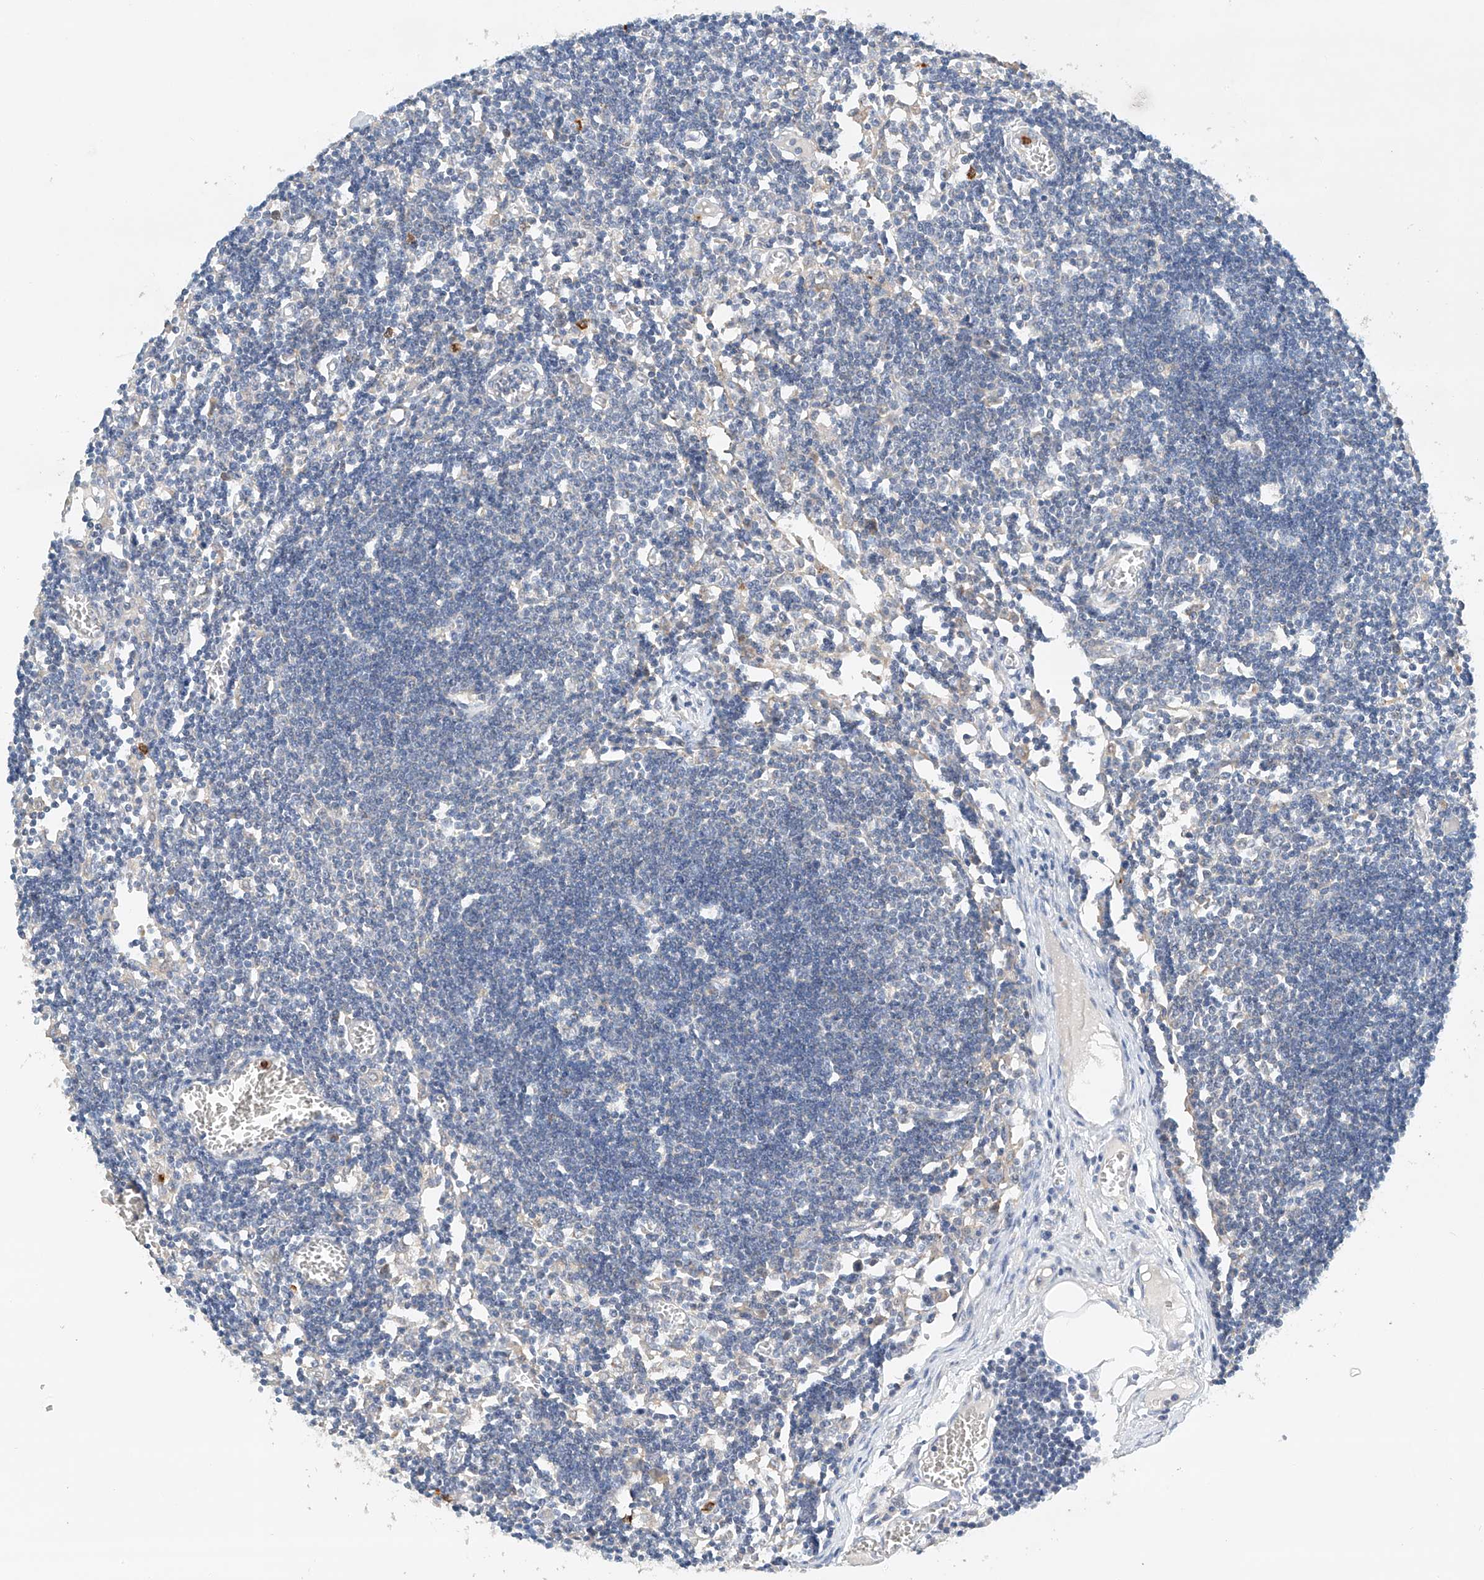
{"staining": {"intensity": "negative", "quantity": "none", "location": "none"}, "tissue": "lymph node", "cell_type": "Germinal center cells", "image_type": "normal", "snomed": [{"axis": "morphology", "description": "Normal tissue, NOS"}, {"axis": "topography", "description": "Lymph node"}], "caption": "IHC micrograph of unremarkable lymph node: lymph node stained with DAB (3,3'-diaminobenzidine) reveals no significant protein staining in germinal center cells. Brightfield microscopy of IHC stained with DAB (brown) and hematoxylin (blue), captured at high magnification.", "gene": "GPC4", "patient": {"sex": "female", "age": 11}}